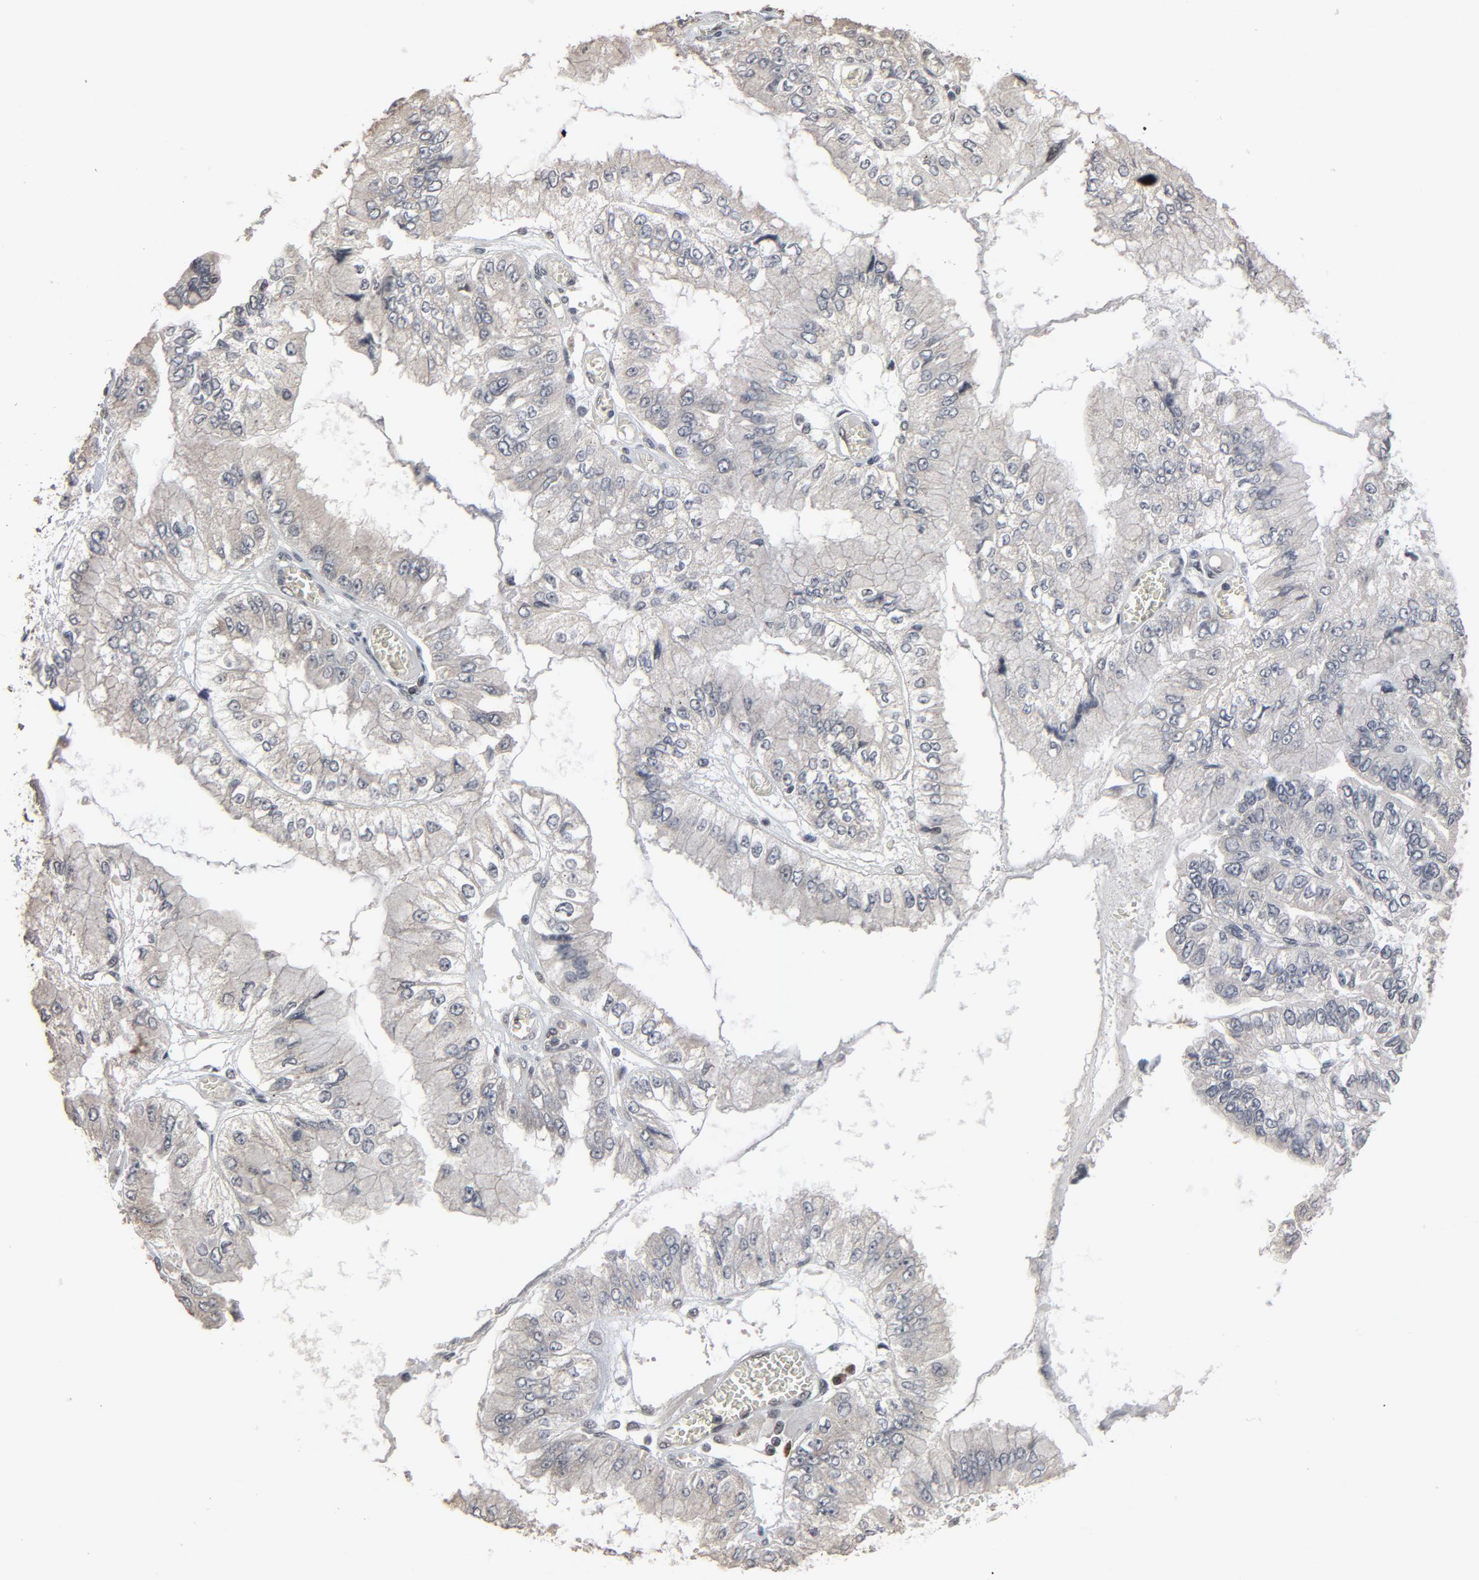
{"staining": {"intensity": "negative", "quantity": "none", "location": "none"}, "tissue": "liver cancer", "cell_type": "Tumor cells", "image_type": "cancer", "snomed": [{"axis": "morphology", "description": "Cholangiocarcinoma"}, {"axis": "topography", "description": "Liver"}], "caption": "Human cholangiocarcinoma (liver) stained for a protein using immunohistochemistry reveals no expression in tumor cells.", "gene": "POM121", "patient": {"sex": "female", "age": 79}}